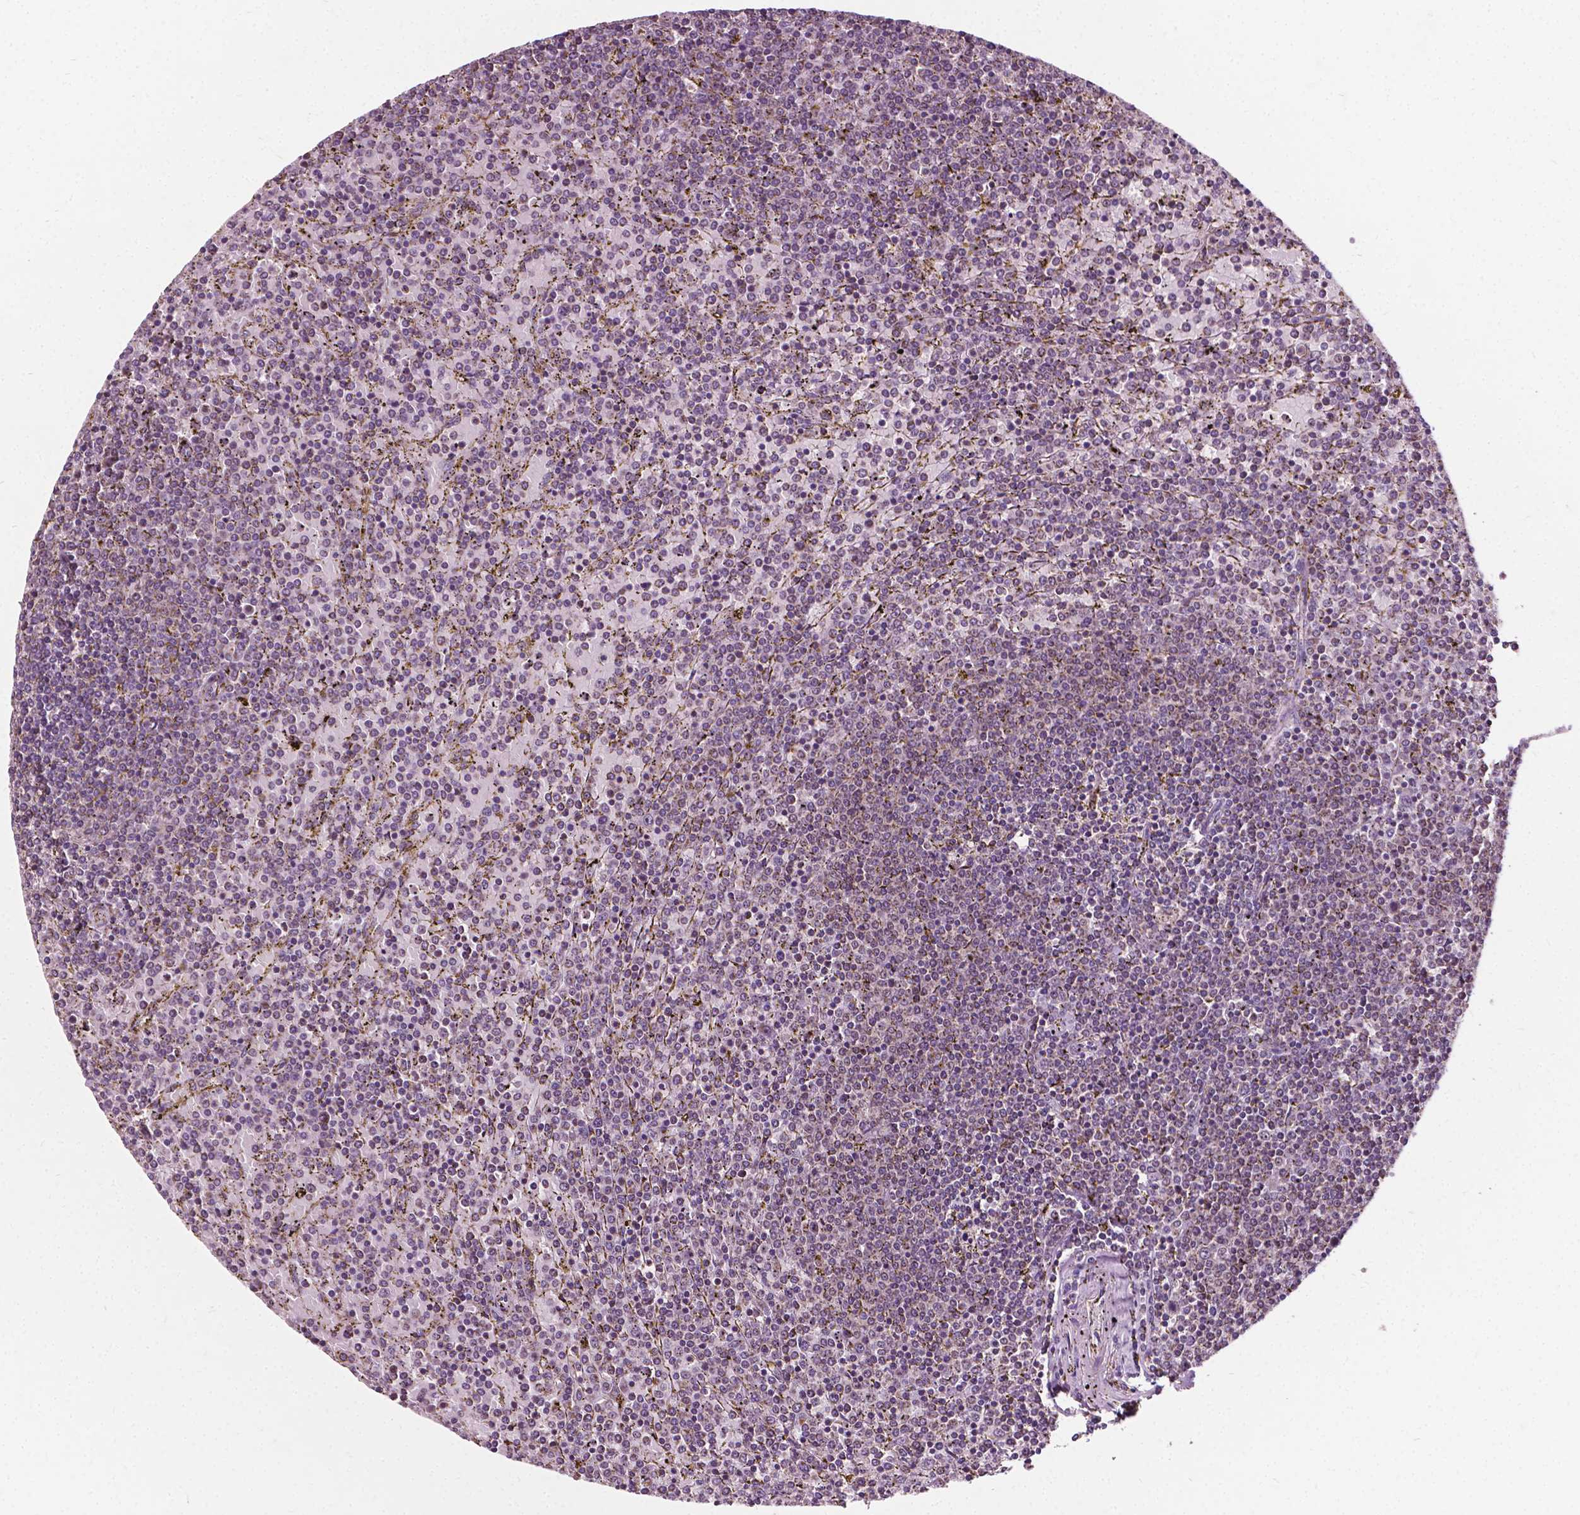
{"staining": {"intensity": "negative", "quantity": "none", "location": "none"}, "tissue": "lymphoma", "cell_type": "Tumor cells", "image_type": "cancer", "snomed": [{"axis": "morphology", "description": "Malignant lymphoma, non-Hodgkin's type, Low grade"}, {"axis": "topography", "description": "Spleen"}], "caption": "Immunohistochemical staining of lymphoma displays no significant expression in tumor cells.", "gene": "ODF3L2", "patient": {"sex": "female", "age": 77}}